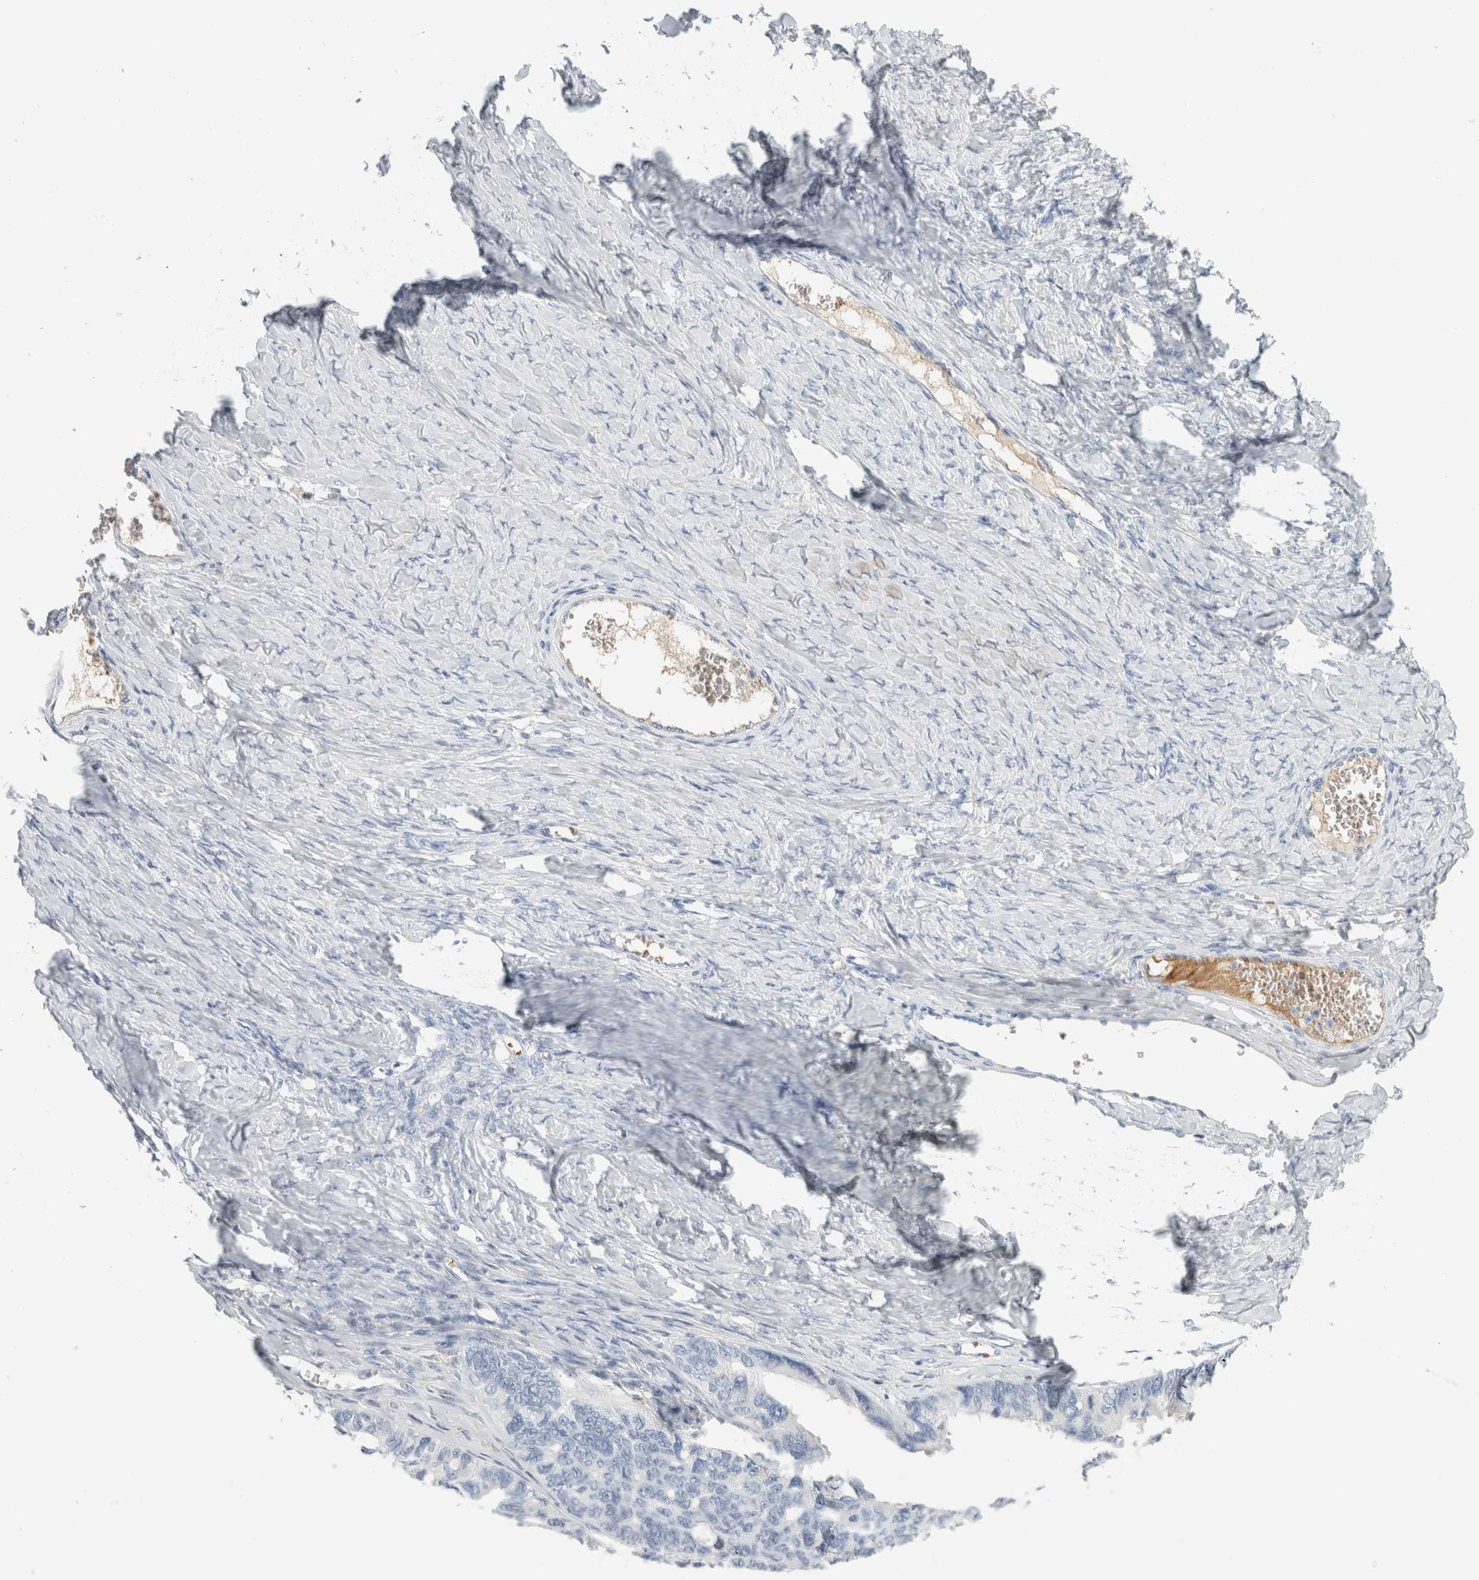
{"staining": {"intensity": "negative", "quantity": "none", "location": "none"}, "tissue": "ovarian cancer", "cell_type": "Tumor cells", "image_type": "cancer", "snomed": [{"axis": "morphology", "description": "Cystadenocarcinoma, serous, NOS"}, {"axis": "topography", "description": "Ovary"}], "caption": "Micrograph shows no significant protein staining in tumor cells of serous cystadenocarcinoma (ovarian).", "gene": "CA1", "patient": {"sex": "female", "age": 79}}